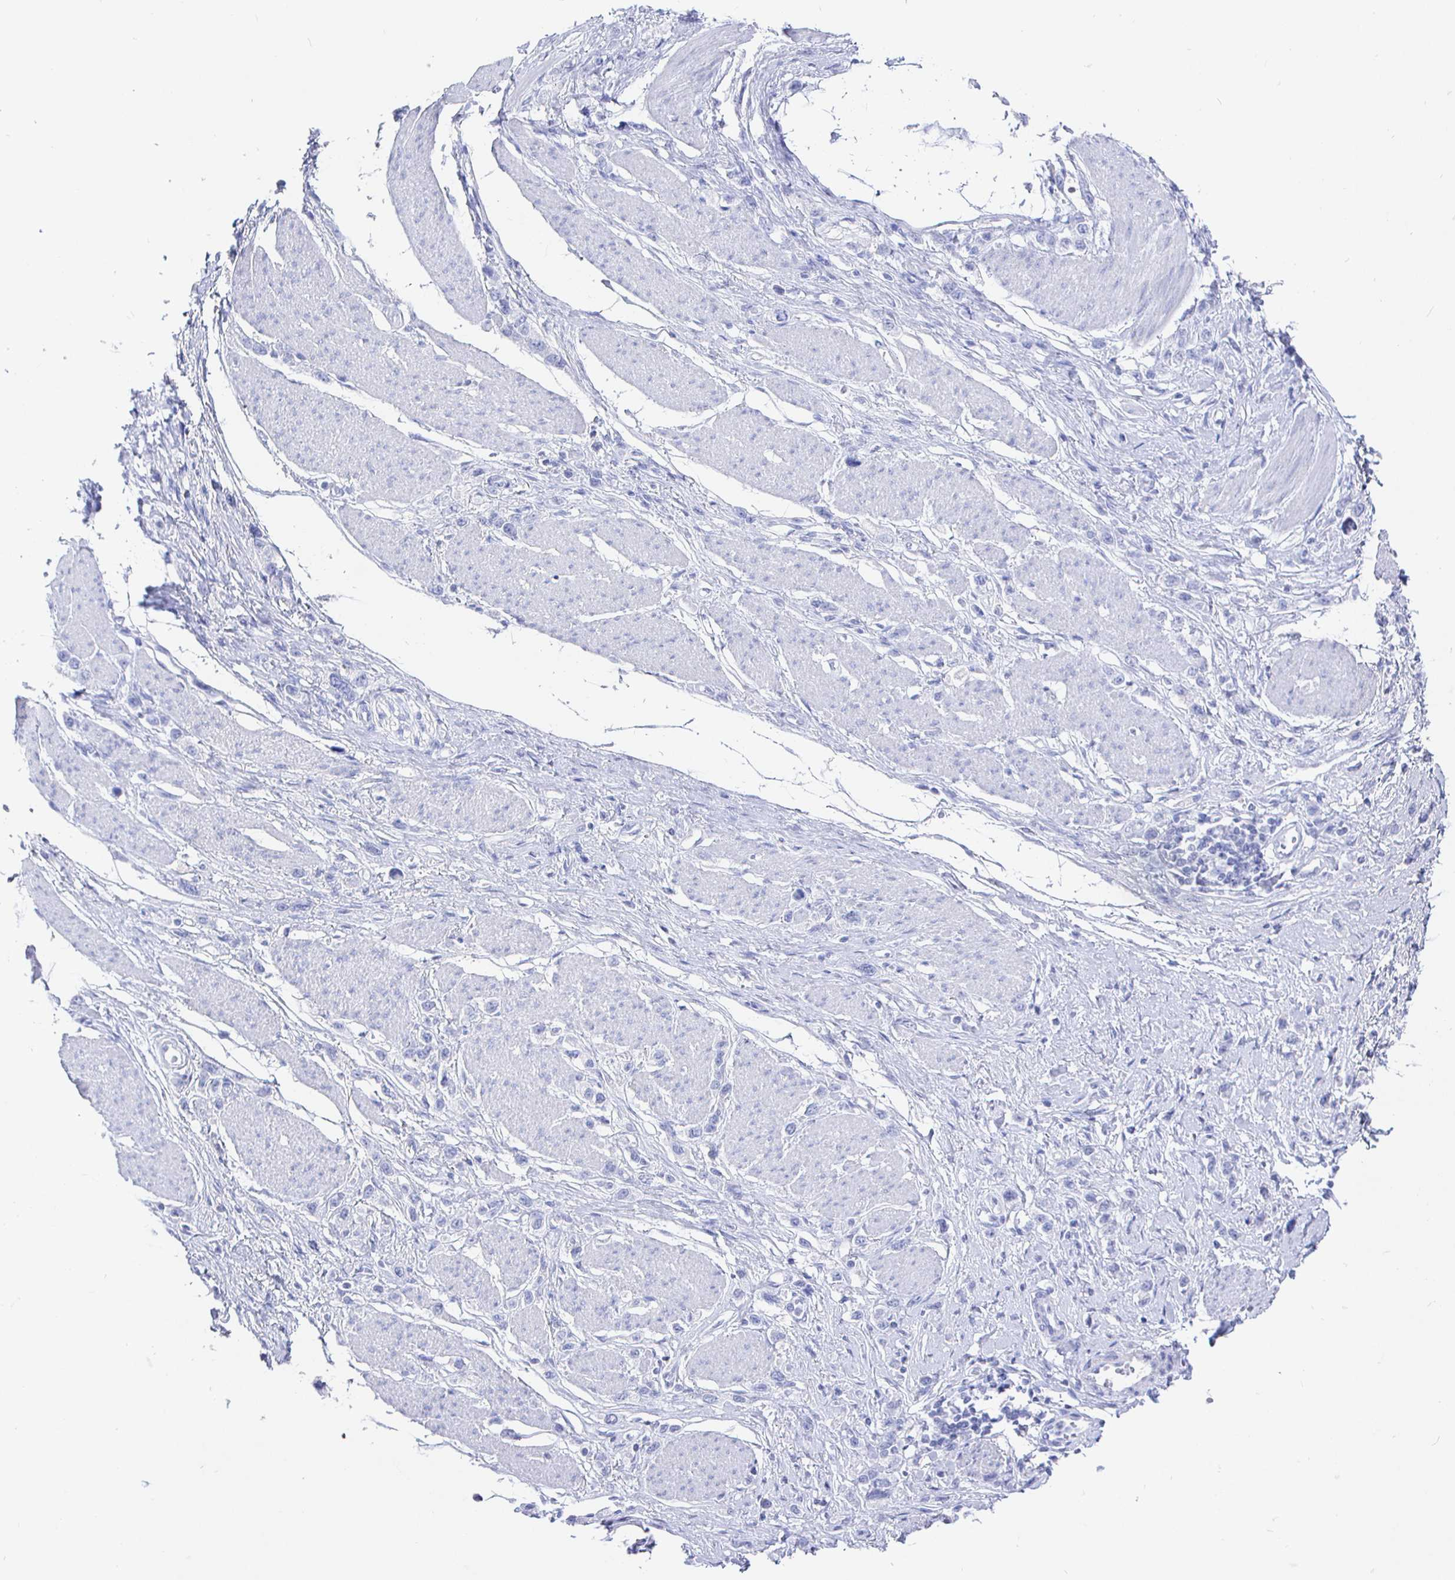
{"staining": {"intensity": "negative", "quantity": "none", "location": "none"}, "tissue": "stomach cancer", "cell_type": "Tumor cells", "image_type": "cancer", "snomed": [{"axis": "morphology", "description": "Adenocarcinoma, NOS"}, {"axis": "topography", "description": "Stomach"}], "caption": "The histopathology image reveals no significant positivity in tumor cells of stomach cancer.", "gene": "CLCA1", "patient": {"sex": "female", "age": 65}}